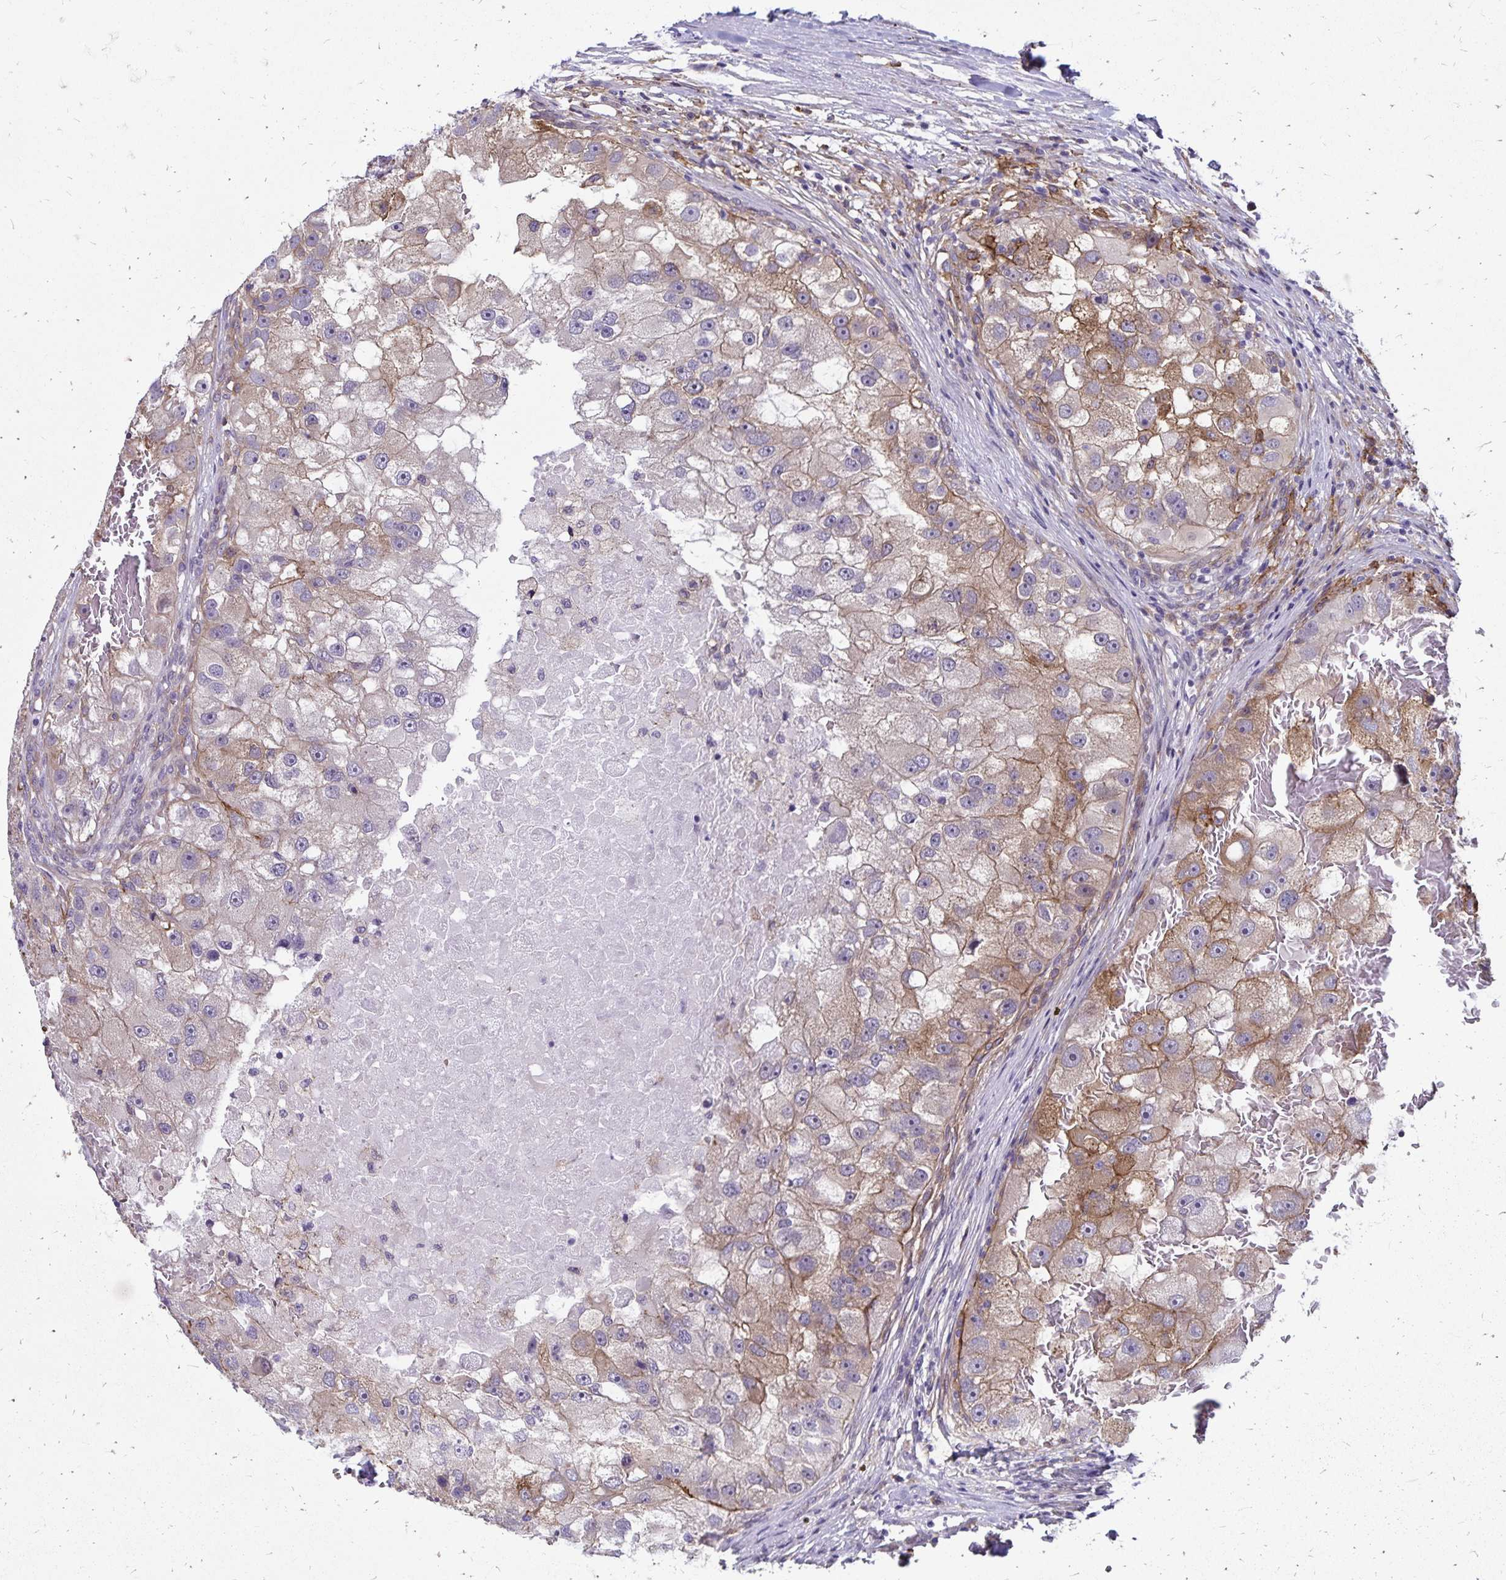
{"staining": {"intensity": "moderate", "quantity": "25%-75%", "location": "cytoplasmic/membranous"}, "tissue": "renal cancer", "cell_type": "Tumor cells", "image_type": "cancer", "snomed": [{"axis": "morphology", "description": "Adenocarcinoma, NOS"}, {"axis": "topography", "description": "Kidney"}], "caption": "Protein expression analysis of renal adenocarcinoma demonstrates moderate cytoplasmic/membranous expression in about 25%-75% of tumor cells.", "gene": "TNS3", "patient": {"sex": "male", "age": 63}}